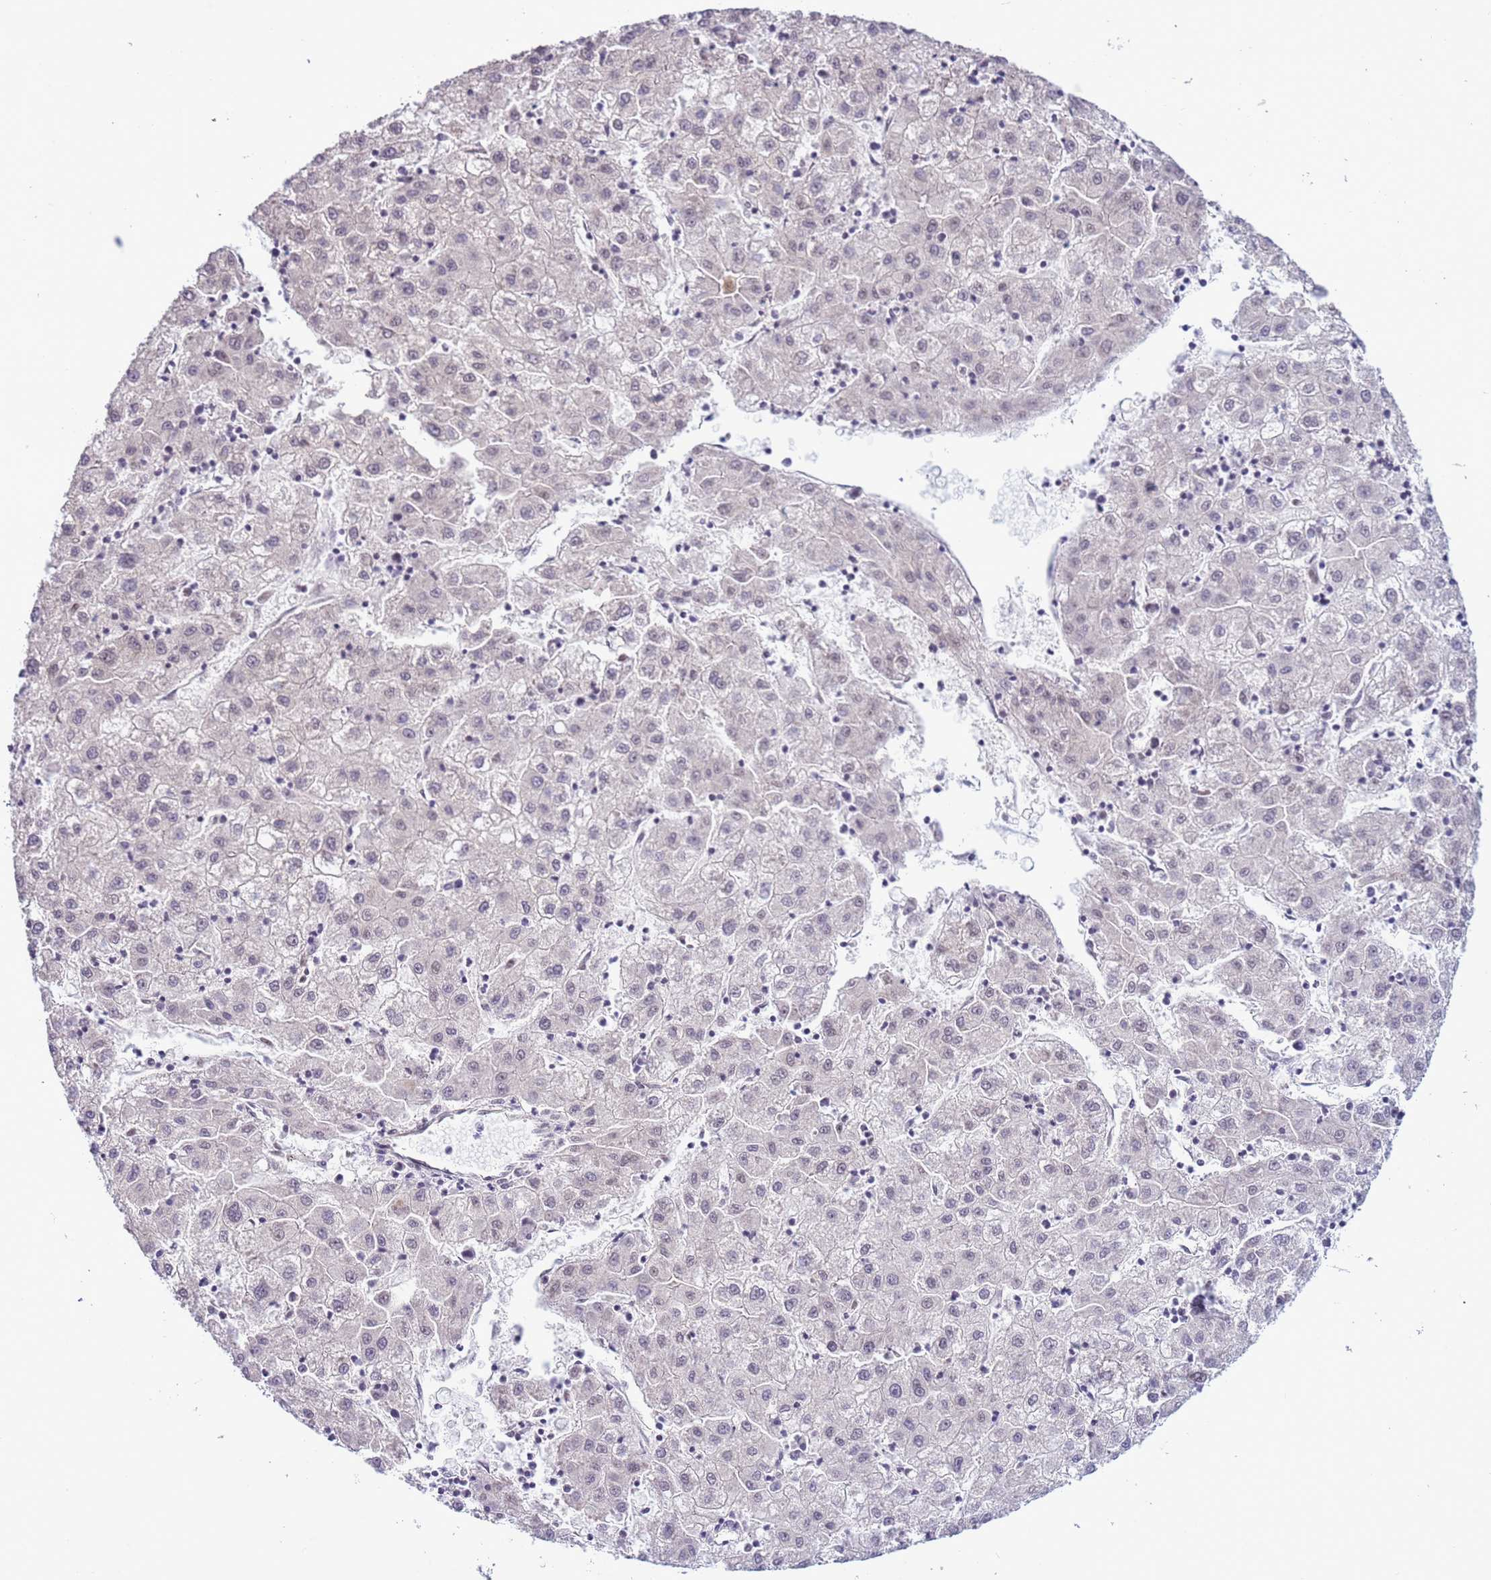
{"staining": {"intensity": "negative", "quantity": "none", "location": "none"}, "tissue": "liver cancer", "cell_type": "Tumor cells", "image_type": "cancer", "snomed": [{"axis": "morphology", "description": "Carcinoma, Hepatocellular, NOS"}, {"axis": "topography", "description": "Liver"}], "caption": "There is no significant expression in tumor cells of liver hepatocellular carcinoma.", "gene": "PRPF6", "patient": {"sex": "male", "age": 72}}